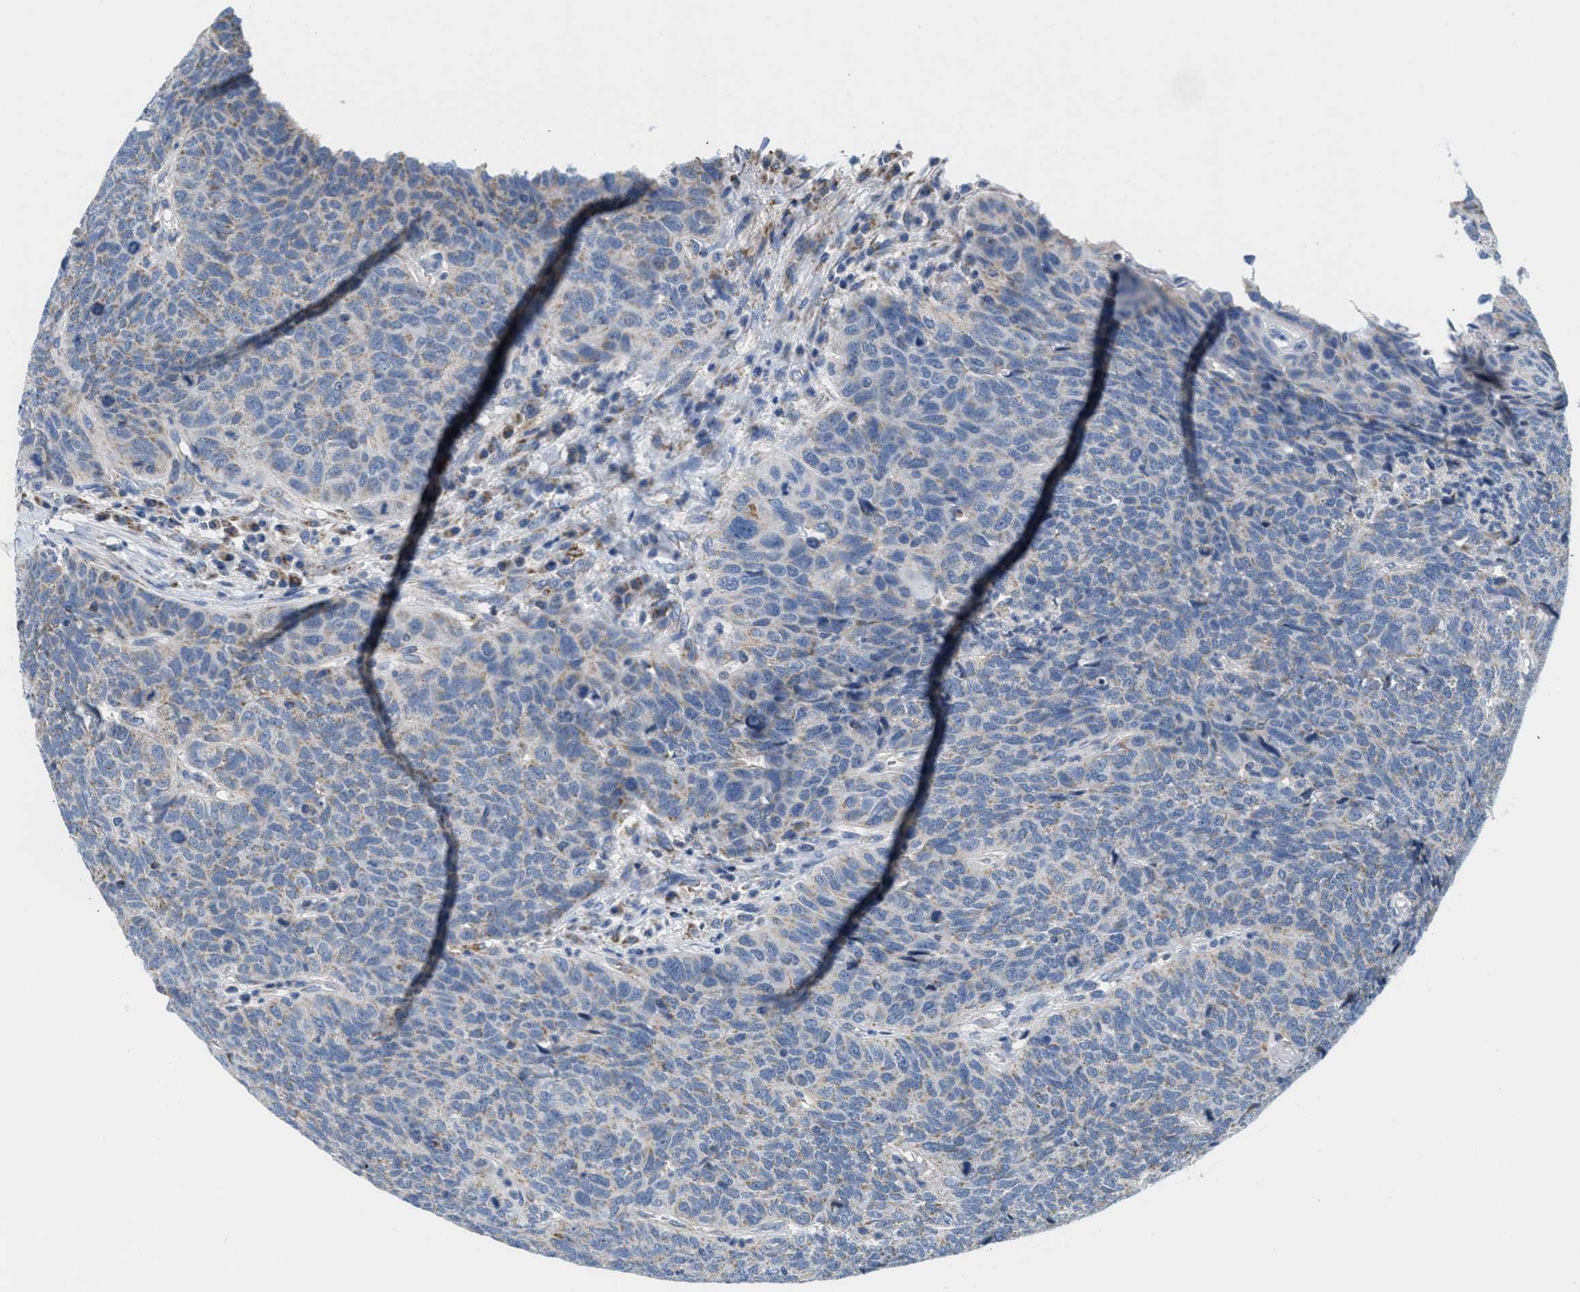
{"staining": {"intensity": "weak", "quantity": "25%-75%", "location": "cytoplasmic/membranous"}, "tissue": "head and neck cancer", "cell_type": "Tumor cells", "image_type": "cancer", "snomed": [{"axis": "morphology", "description": "Squamous cell carcinoma, NOS"}, {"axis": "topography", "description": "Head-Neck"}], "caption": "Head and neck cancer (squamous cell carcinoma) stained with DAB IHC displays low levels of weak cytoplasmic/membranous staining in approximately 25%-75% of tumor cells.", "gene": "KCNJ5", "patient": {"sex": "male", "age": 66}}